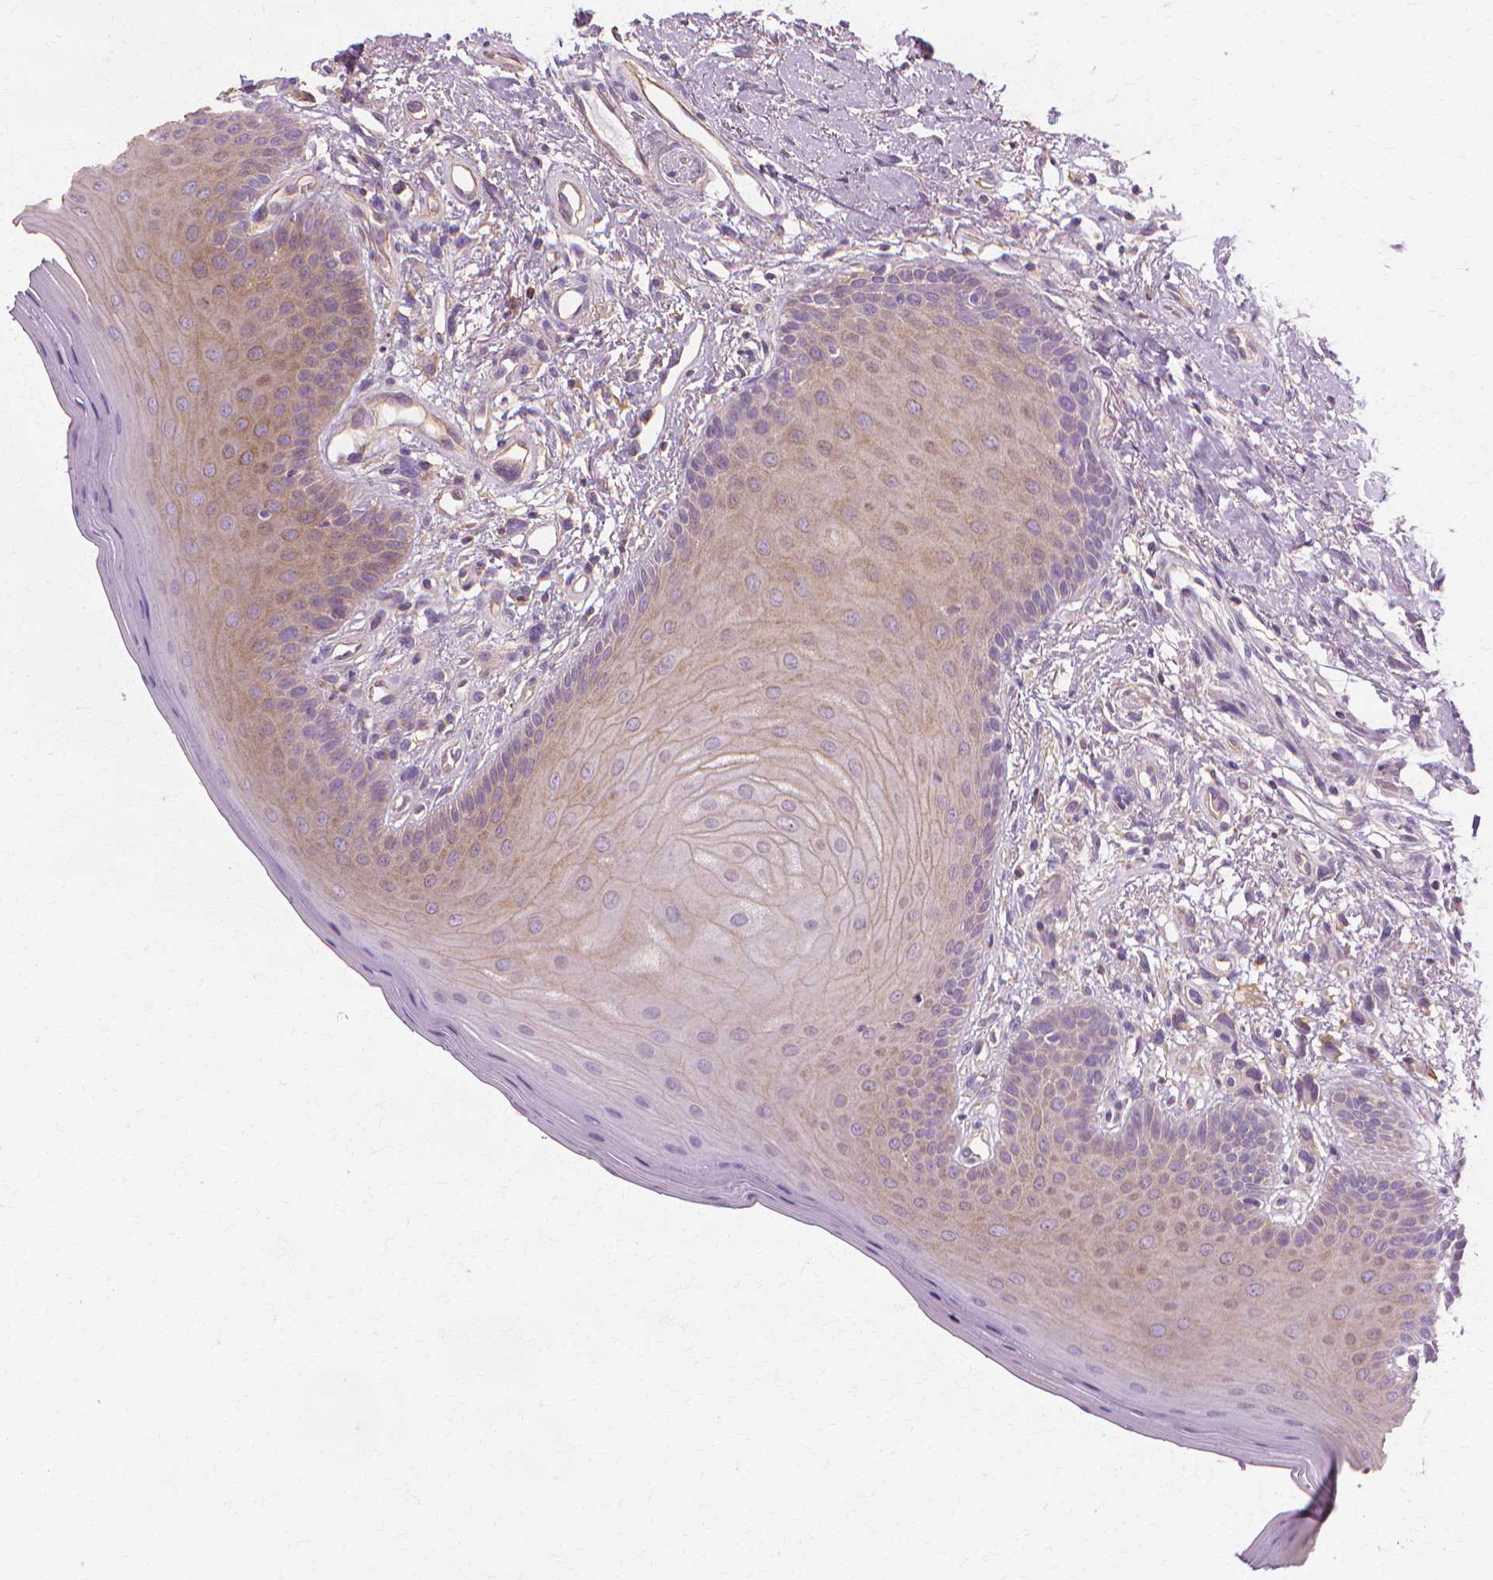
{"staining": {"intensity": "weak", "quantity": ">75%", "location": "cytoplasmic/membranous"}, "tissue": "oral mucosa", "cell_type": "Squamous epithelial cells", "image_type": "normal", "snomed": [{"axis": "morphology", "description": "Normal tissue, NOS"}, {"axis": "morphology", "description": "Normal morphology"}, {"axis": "topography", "description": "Oral tissue"}], "caption": "Immunohistochemistry (IHC) staining of benign oral mucosa, which shows low levels of weak cytoplasmic/membranous expression in about >75% of squamous epithelial cells indicating weak cytoplasmic/membranous protein staining. The staining was performed using DAB (brown) for protein detection and nuclei were counterstained in hematoxylin (blue).", "gene": "CFAP157", "patient": {"sex": "female", "age": 76}}